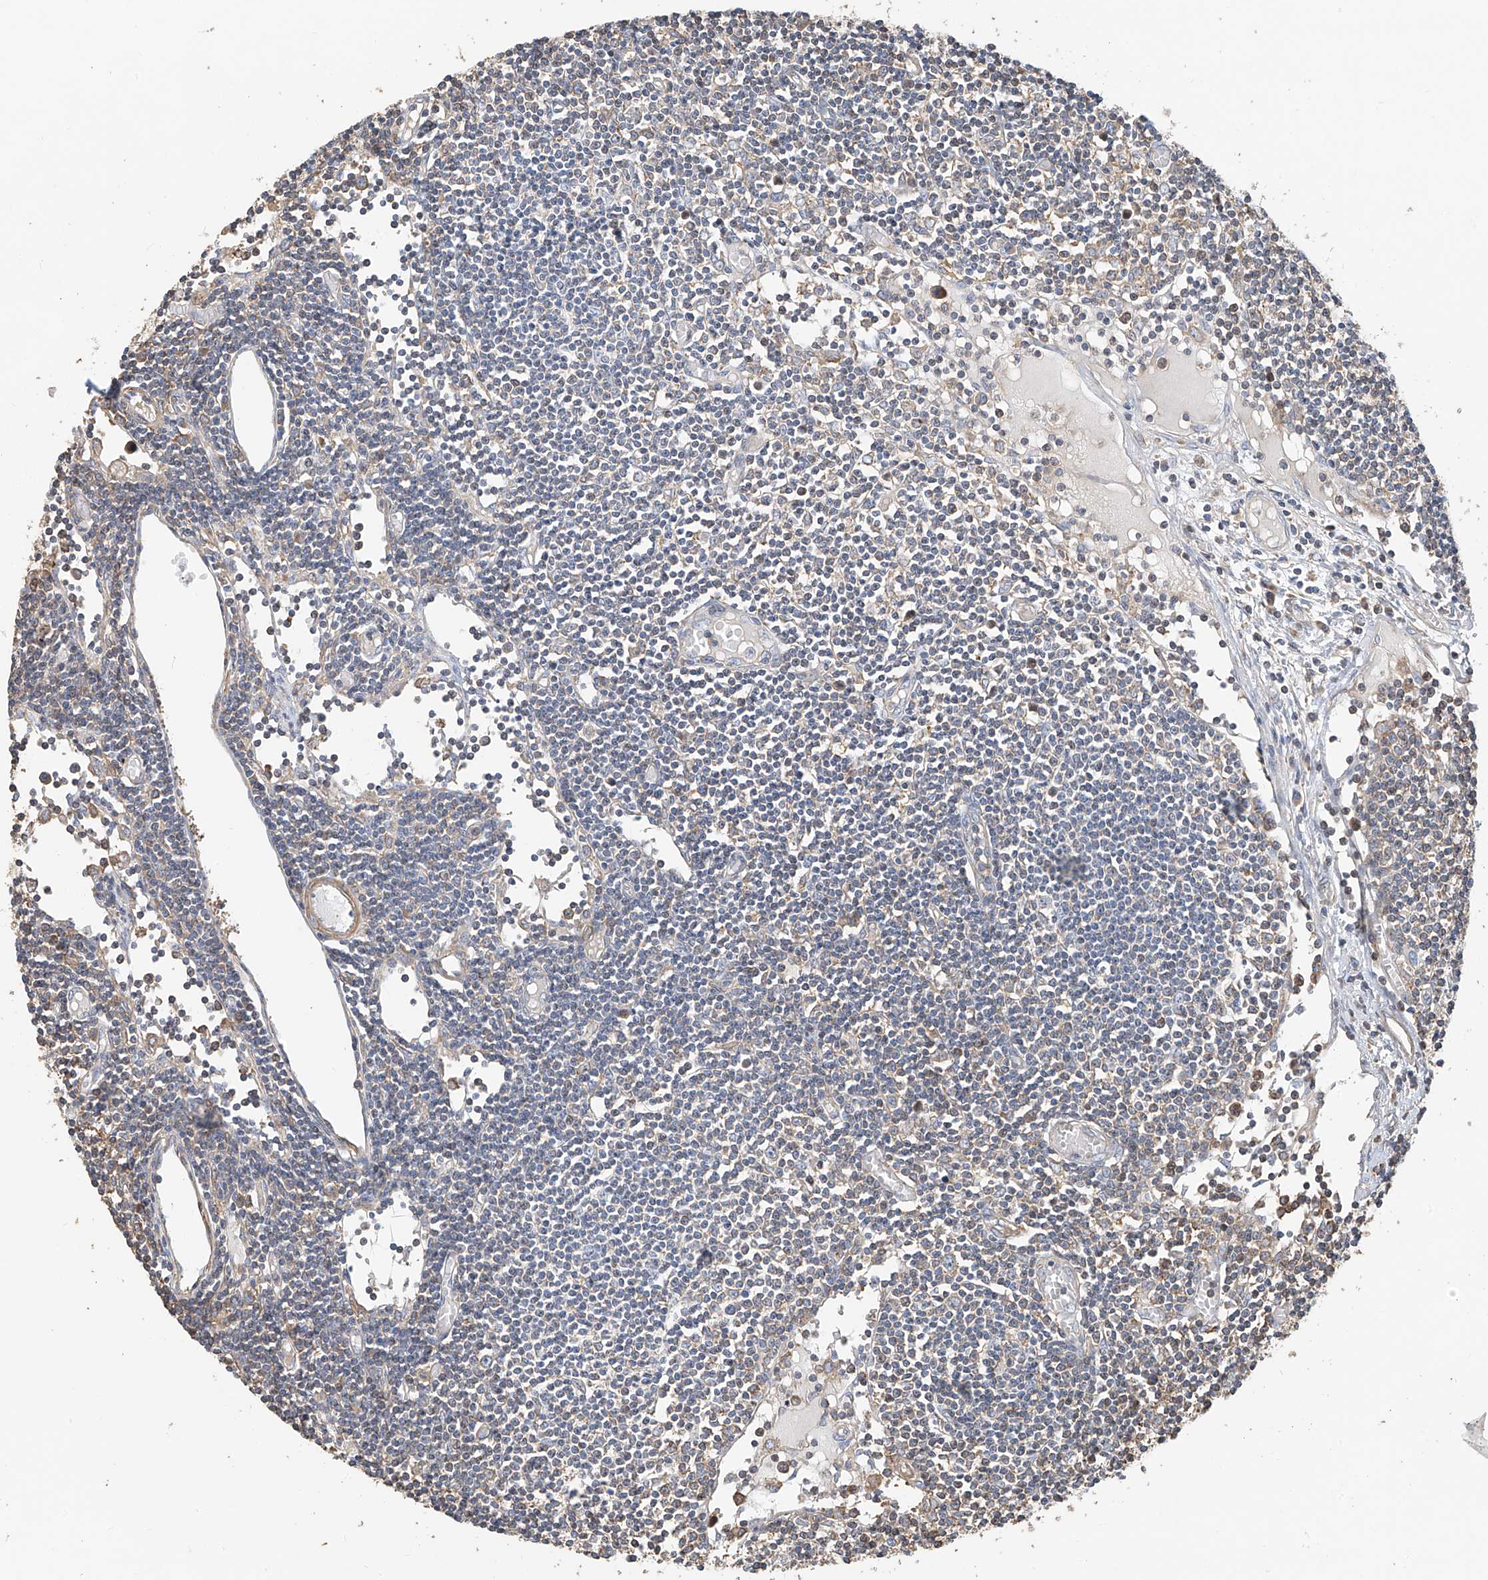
{"staining": {"intensity": "weak", "quantity": "<25%", "location": "cytoplasmic/membranous"}, "tissue": "lymph node", "cell_type": "Germinal center cells", "image_type": "normal", "snomed": [{"axis": "morphology", "description": "Normal tissue, NOS"}, {"axis": "topography", "description": "Lymph node"}], "caption": "Germinal center cells show no significant protein staining in unremarkable lymph node.", "gene": "SLC43A3", "patient": {"sex": "female", "age": 11}}